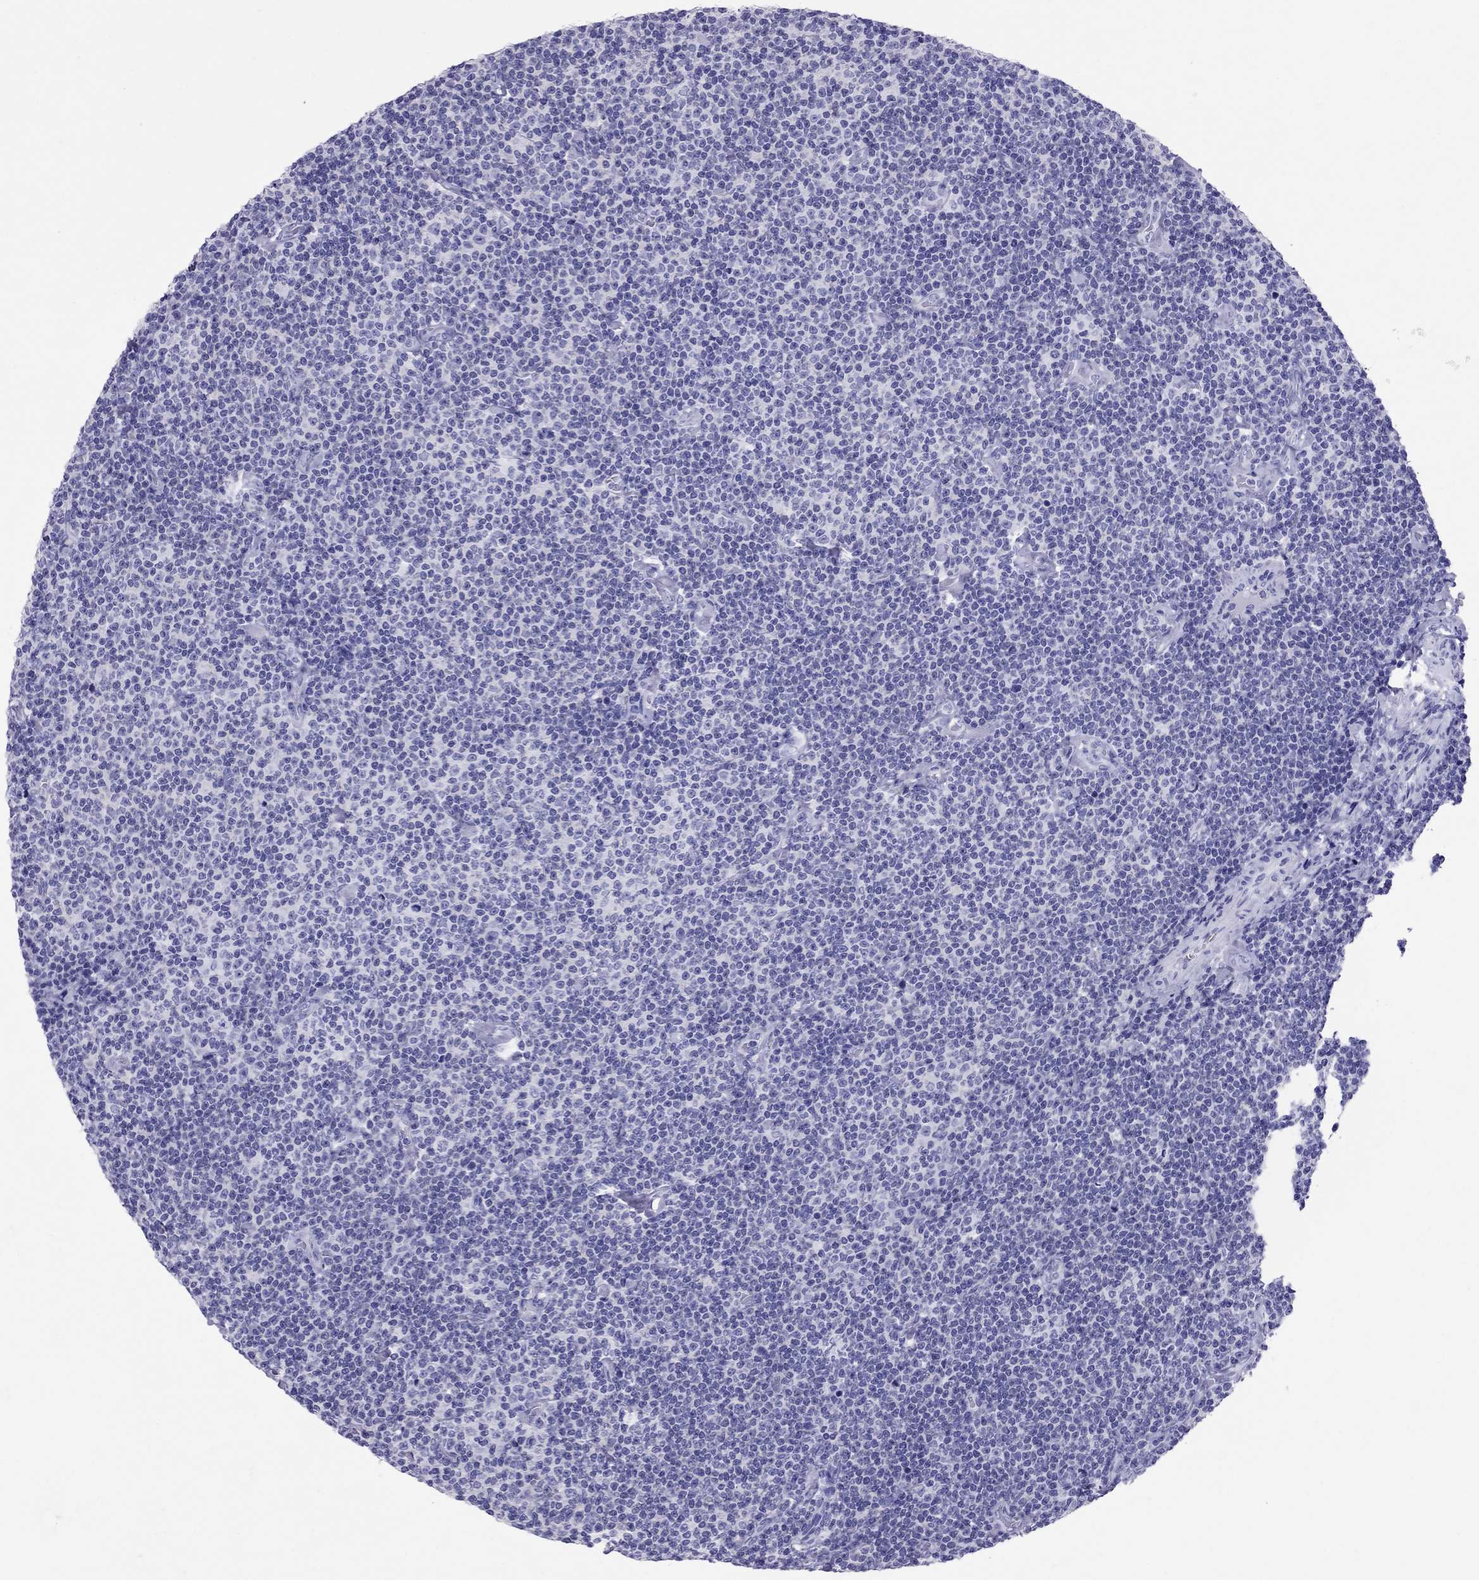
{"staining": {"intensity": "negative", "quantity": "none", "location": "none"}, "tissue": "lymphoma", "cell_type": "Tumor cells", "image_type": "cancer", "snomed": [{"axis": "morphology", "description": "Malignant lymphoma, non-Hodgkin's type, Low grade"}, {"axis": "topography", "description": "Lymph node"}], "caption": "A high-resolution histopathology image shows IHC staining of low-grade malignant lymphoma, non-Hodgkin's type, which displays no significant expression in tumor cells.", "gene": "AVPR1B", "patient": {"sex": "male", "age": 81}}